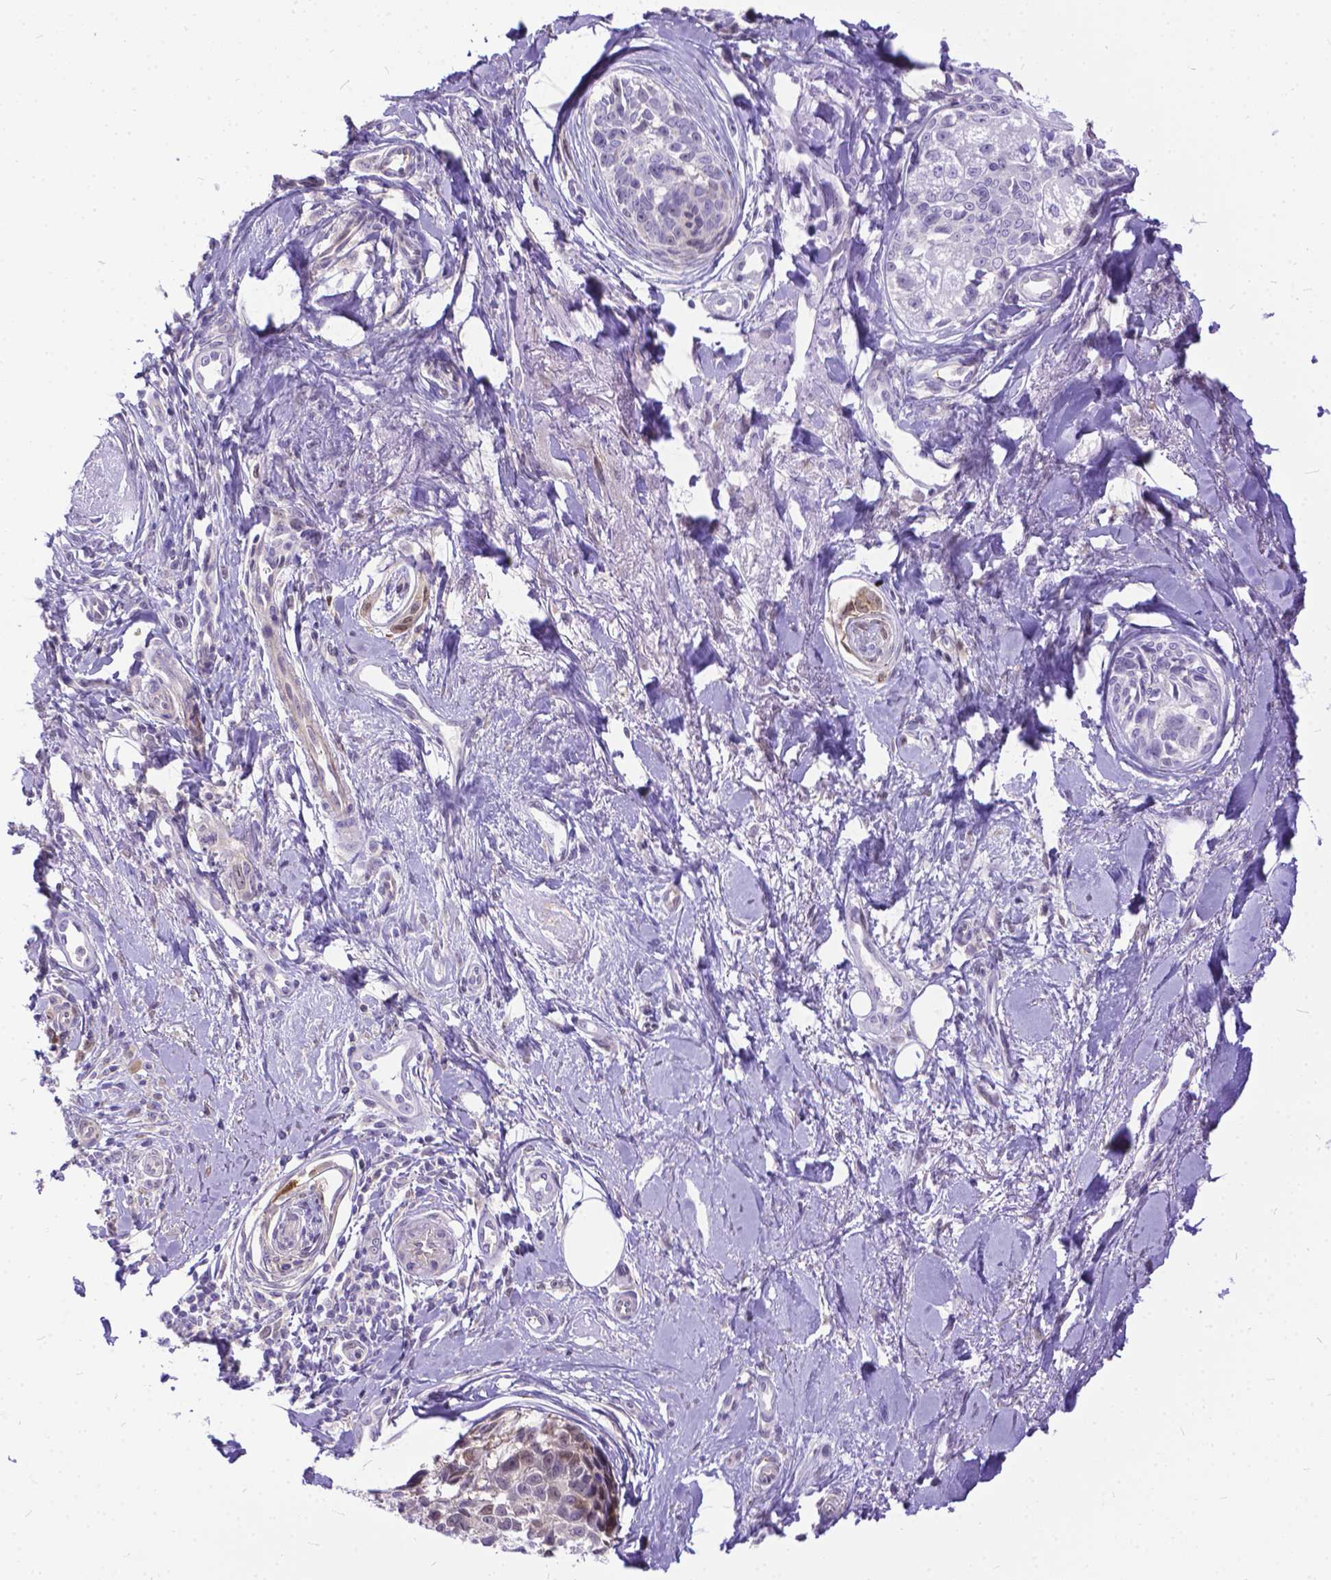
{"staining": {"intensity": "weak", "quantity": "<25%", "location": "cytoplasmic/membranous,nuclear"}, "tissue": "melanoma", "cell_type": "Tumor cells", "image_type": "cancer", "snomed": [{"axis": "morphology", "description": "Malignant melanoma, NOS"}, {"axis": "topography", "description": "Skin"}], "caption": "The image displays no significant staining in tumor cells of melanoma.", "gene": "TMEM169", "patient": {"sex": "female", "age": 86}}